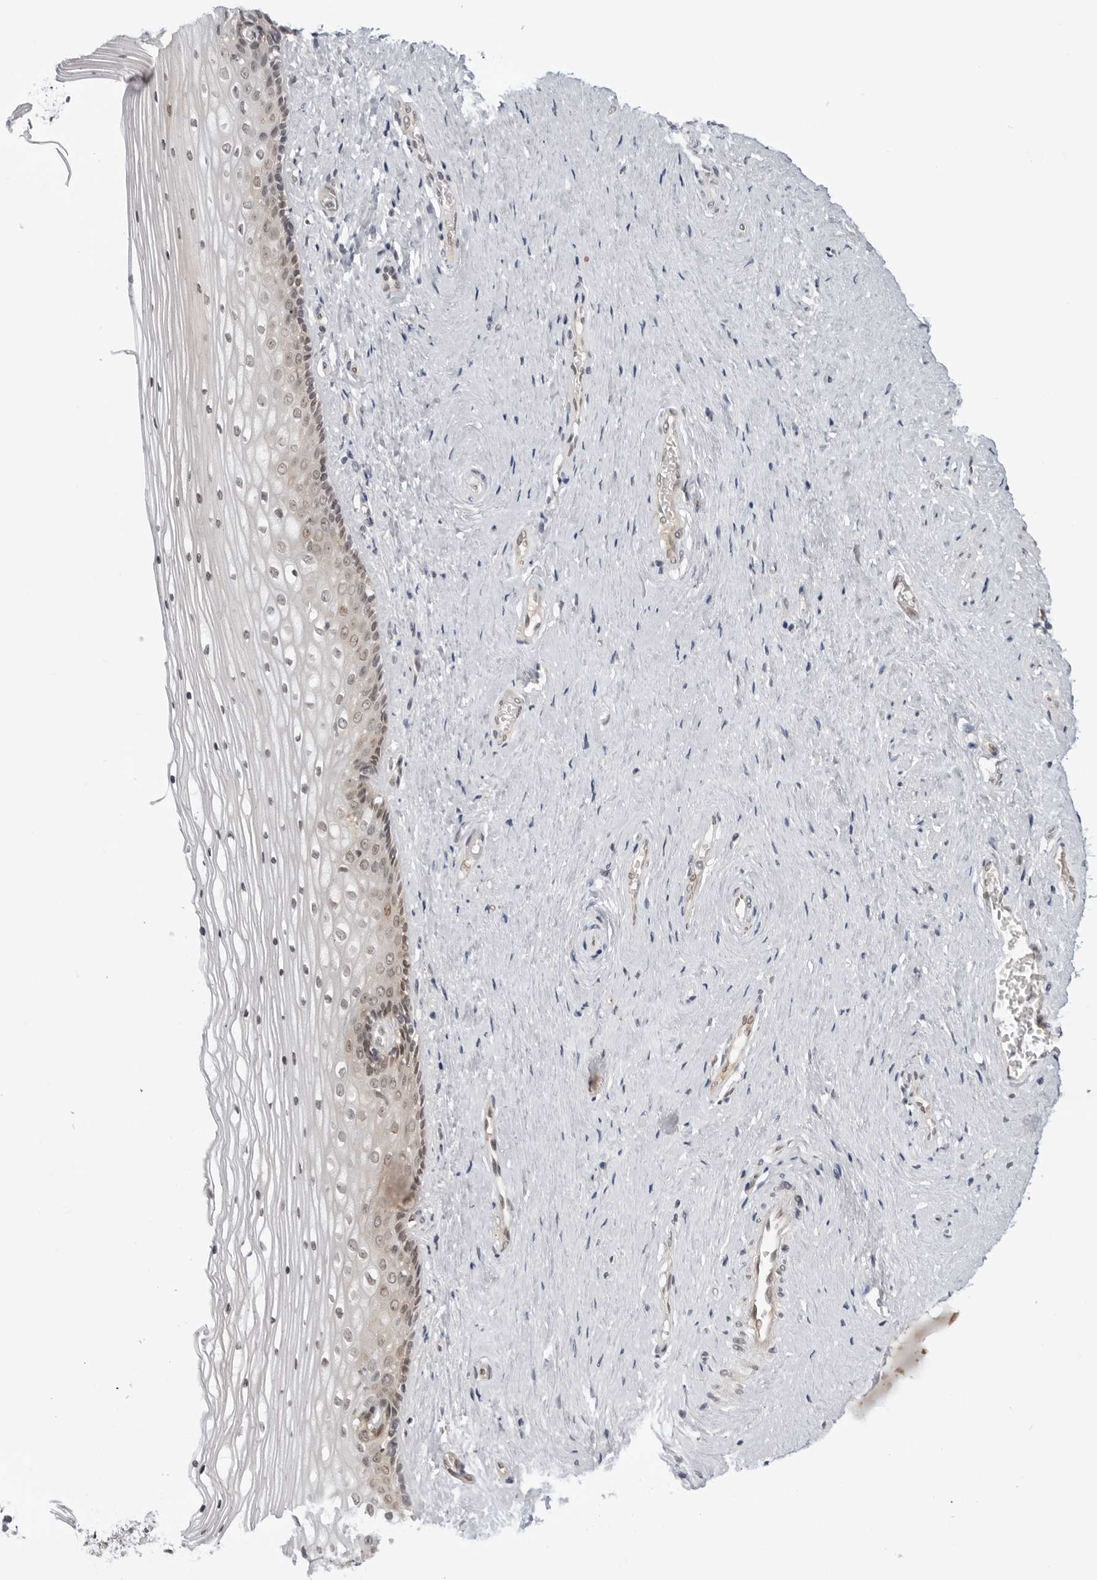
{"staining": {"intensity": "moderate", "quantity": "<25%", "location": "nuclear"}, "tissue": "vagina", "cell_type": "Squamous epithelial cells", "image_type": "normal", "snomed": [{"axis": "morphology", "description": "Normal tissue, NOS"}, {"axis": "topography", "description": "Vagina"}], "caption": "Protein staining of unremarkable vagina exhibits moderate nuclear staining in approximately <25% of squamous epithelial cells.", "gene": "SRGAP2", "patient": {"sex": "female", "age": 46}}